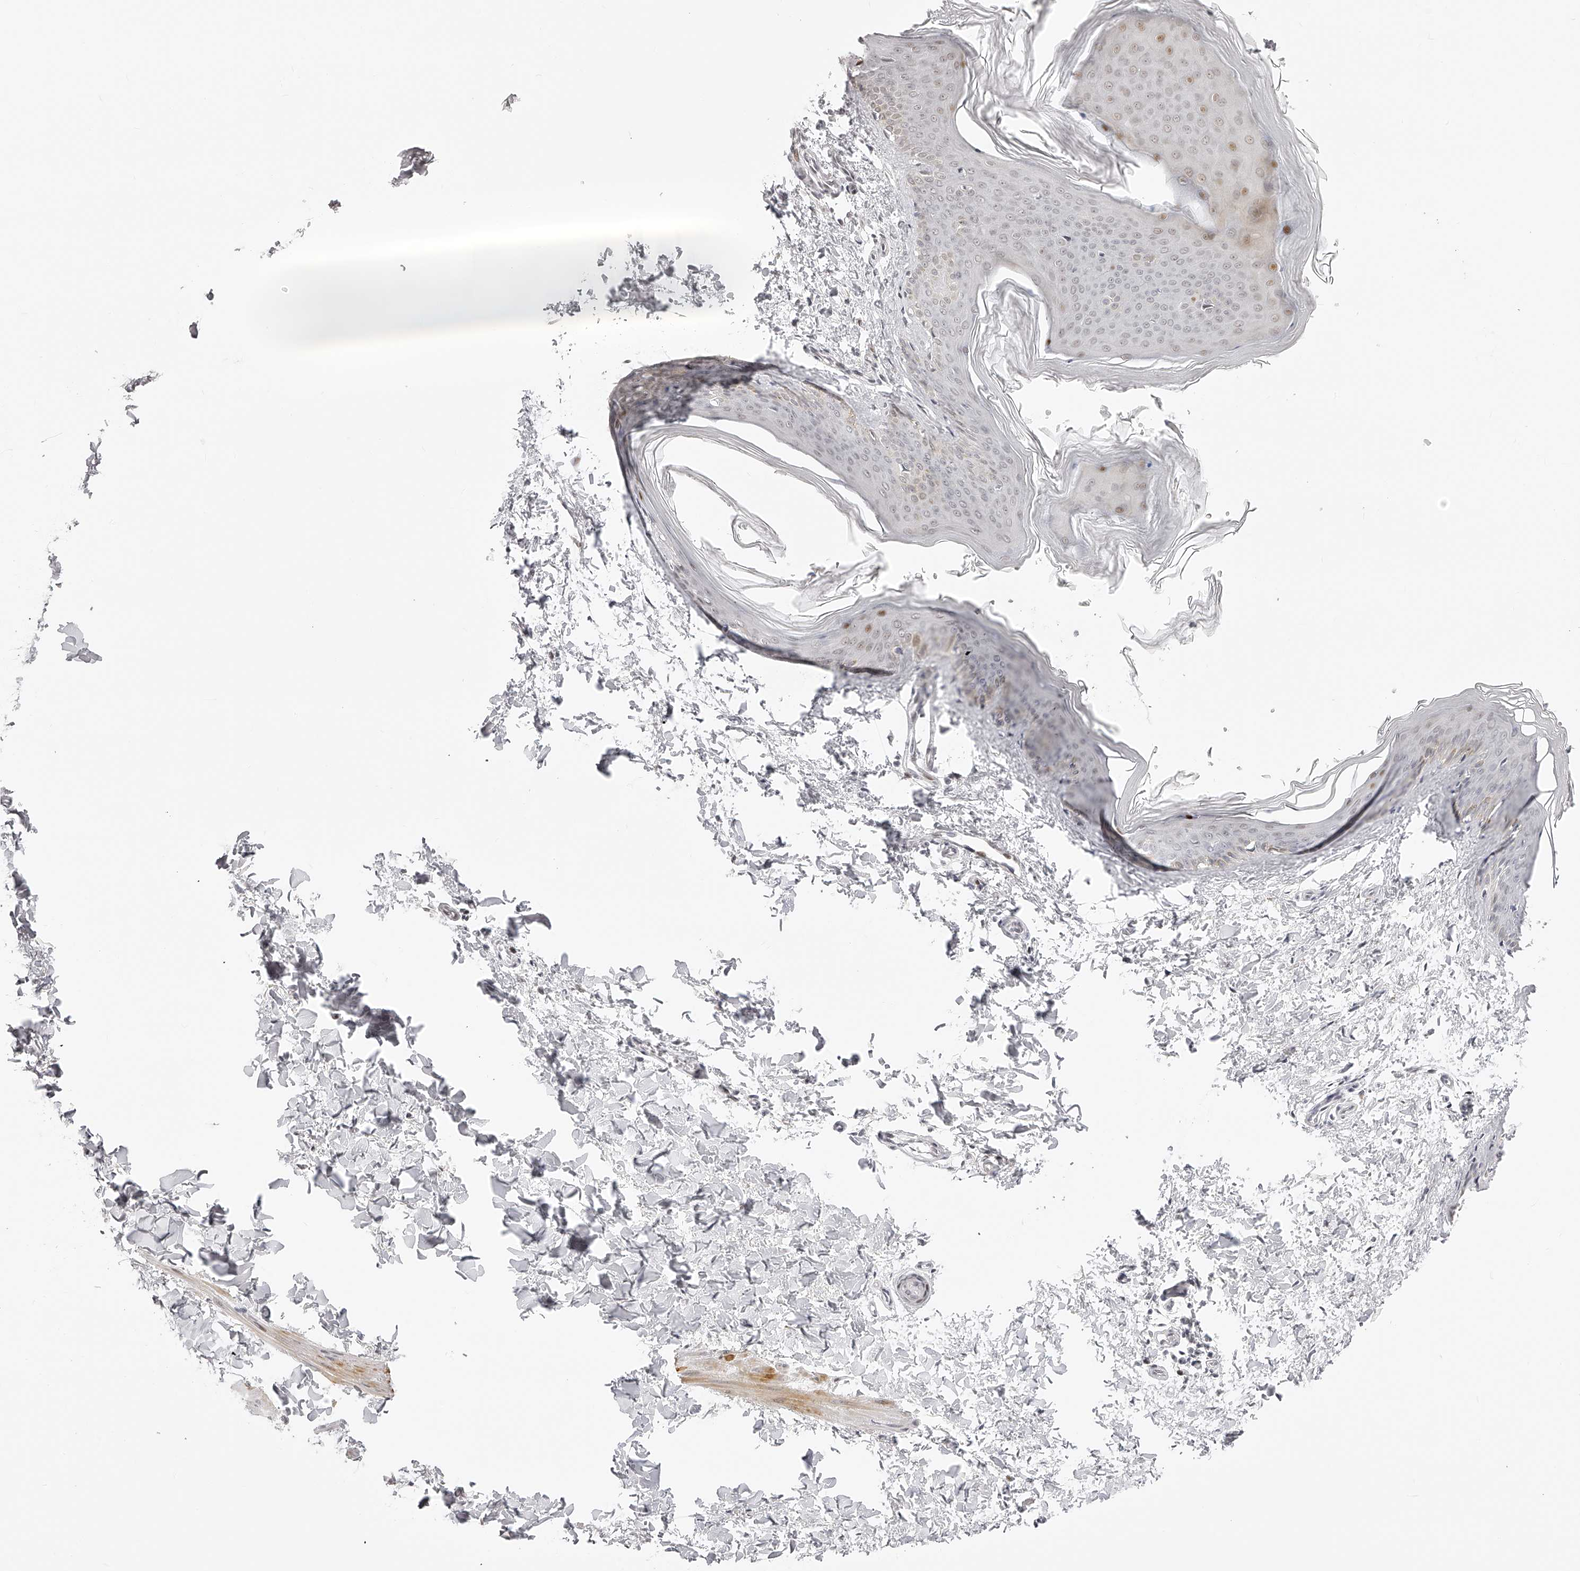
{"staining": {"intensity": "negative", "quantity": "none", "location": "none"}, "tissue": "skin", "cell_type": "Fibroblasts", "image_type": "normal", "snomed": [{"axis": "morphology", "description": "Normal tissue, NOS"}, {"axis": "topography", "description": "Skin"}], "caption": "High magnification brightfield microscopy of benign skin stained with DAB (brown) and counterstained with hematoxylin (blue): fibroblasts show no significant expression. (Immunohistochemistry, brightfield microscopy, high magnification).", "gene": "PLEKHG1", "patient": {"sex": "female", "age": 27}}